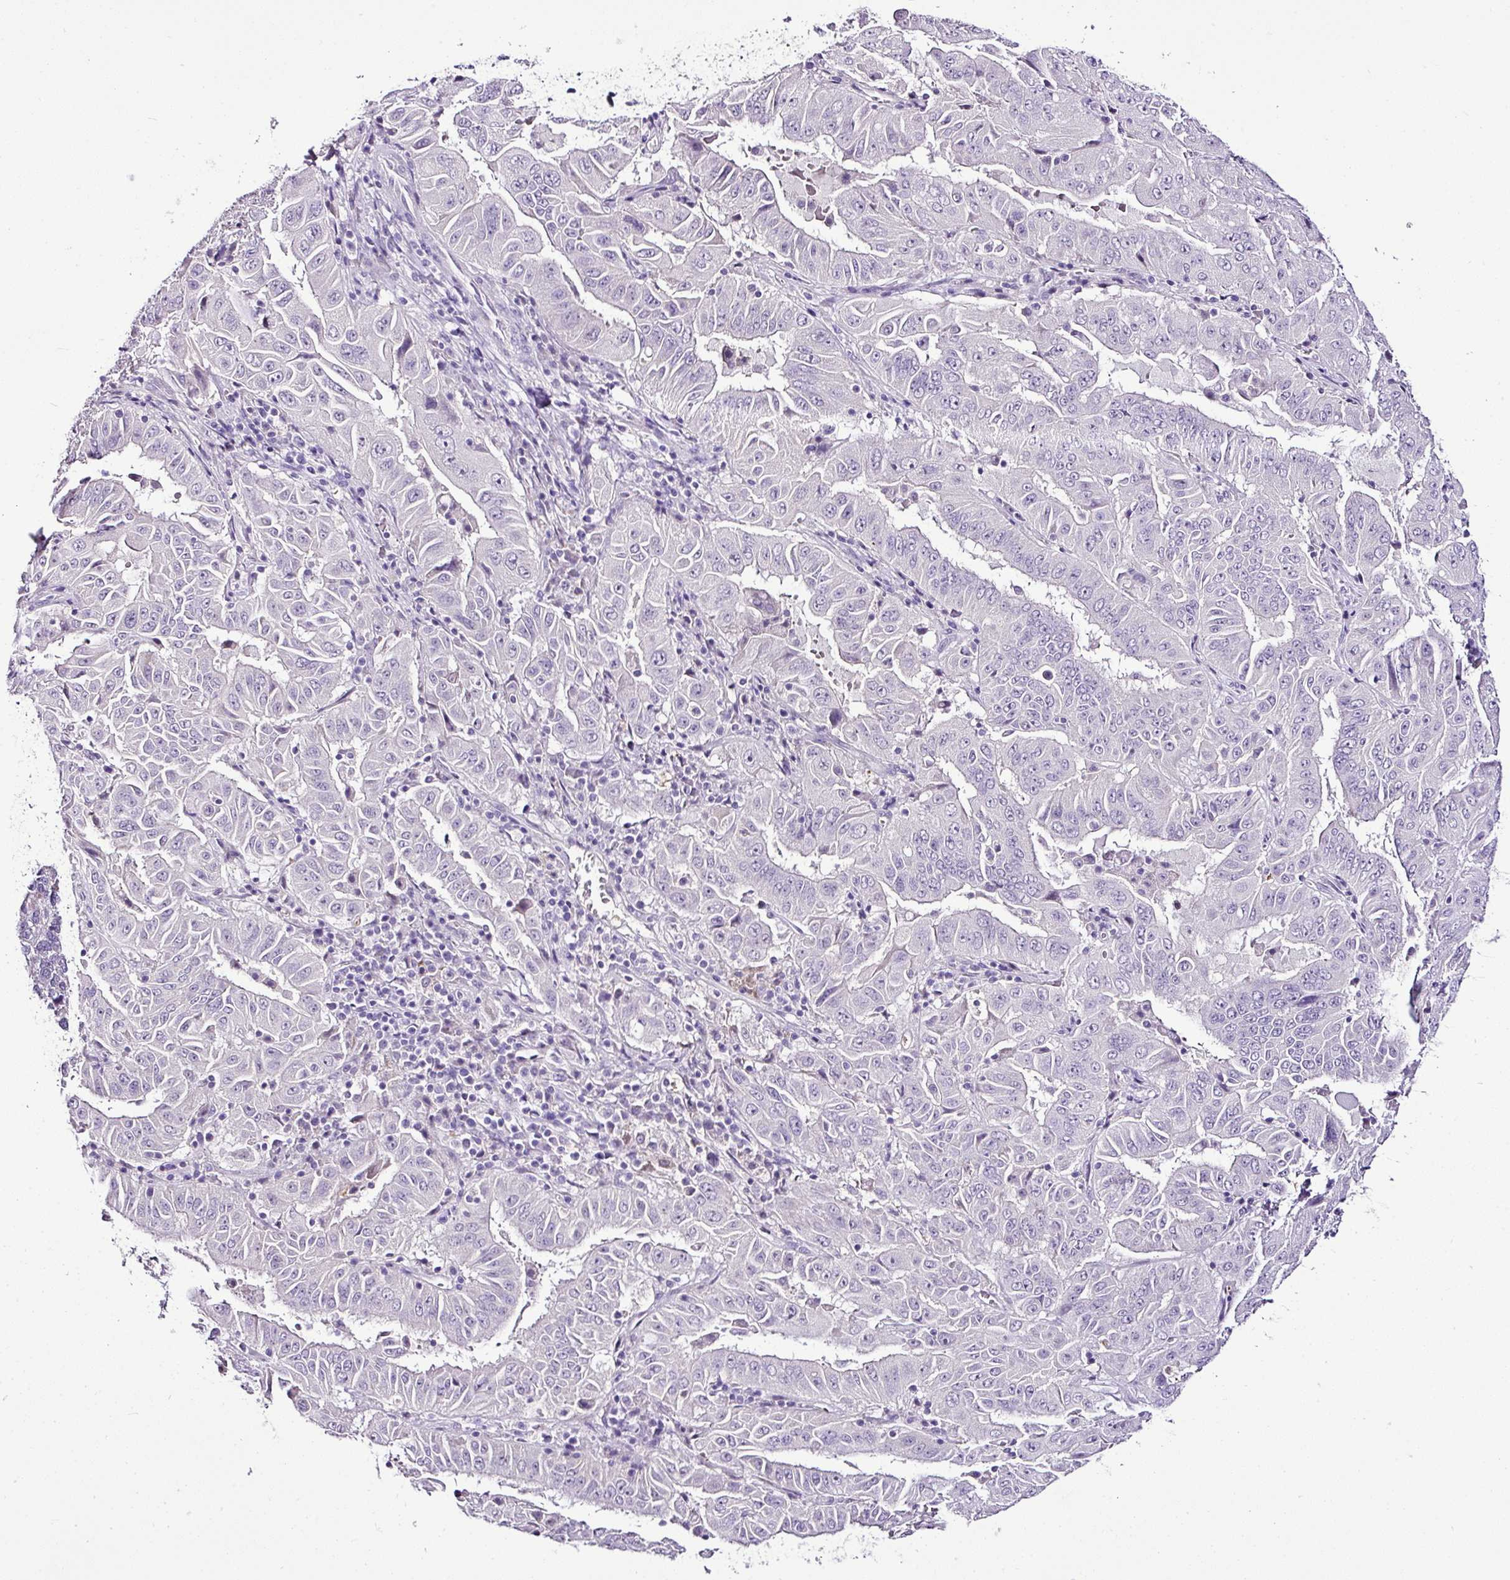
{"staining": {"intensity": "negative", "quantity": "none", "location": "none"}, "tissue": "pancreatic cancer", "cell_type": "Tumor cells", "image_type": "cancer", "snomed": [{"axis": "morphology", "description": "Adenocarcinoma, NOS"}, {"axis": "topography", "description": "Pancreas"}], "caption": "DAB immunohistochemical staining of pancreatic cancer (adenocarcinoma) exhibits no significant staining in tumor cells.", "gene": "ESR1", "patient": {"sex": "male", "age": 63}}